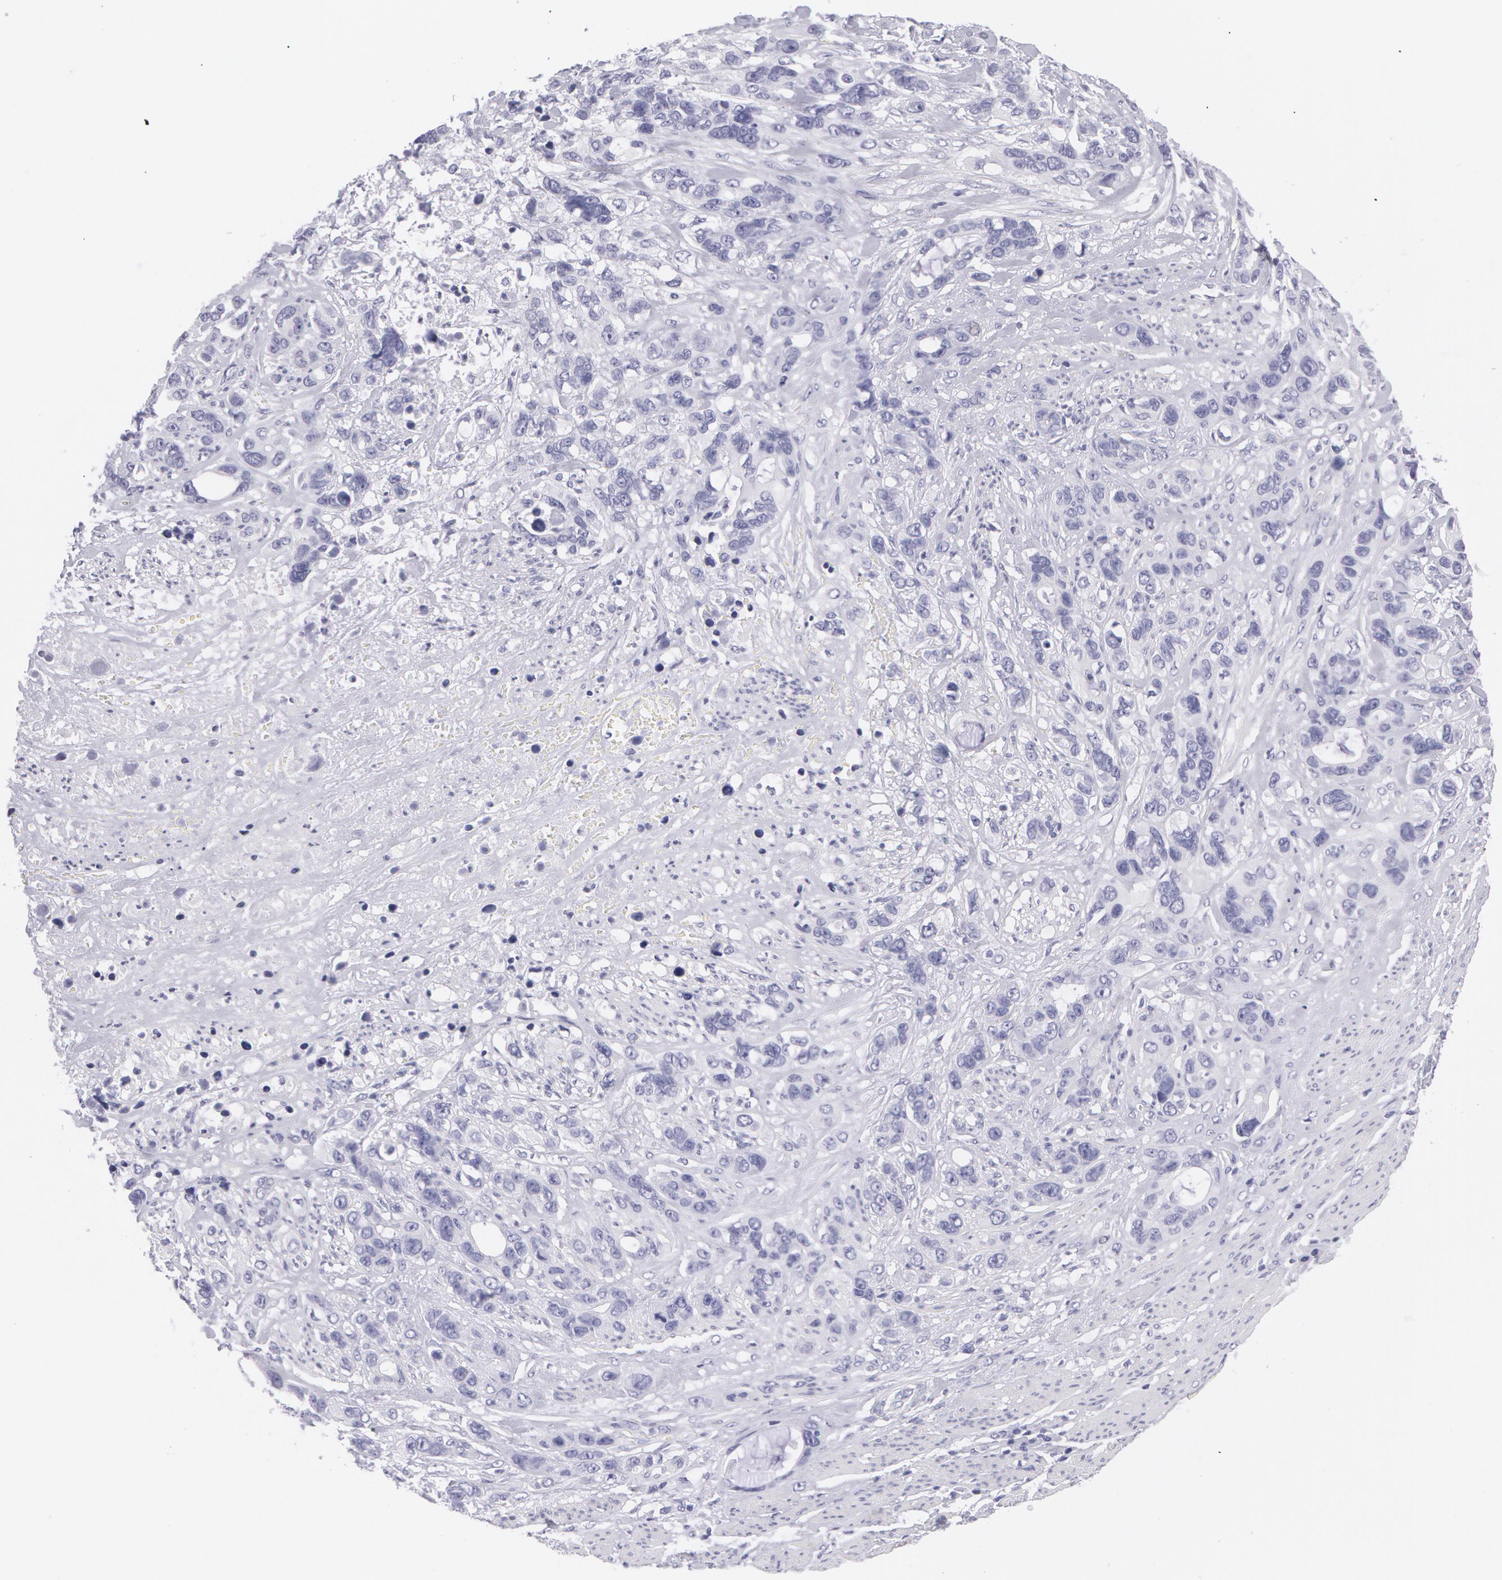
{"staining": {"intensity": "negative", "quantity": "none", "location": "none"}, "tissue": "stomach cancer", "cell_type": "Tumor cells", "image_type": "cancer", "snomed": [{"axis": "morphology", "description": "Adenocarcinoma, NOS"}, {"axis": "topography", "description": "Stomach, upper"}], "caption": "This is an IHC image of human adenocarcinoma (stomach). There is no staining in tumor cells.", "gene": "AMACR", "patient": {"sex": "male", "age": 47}}